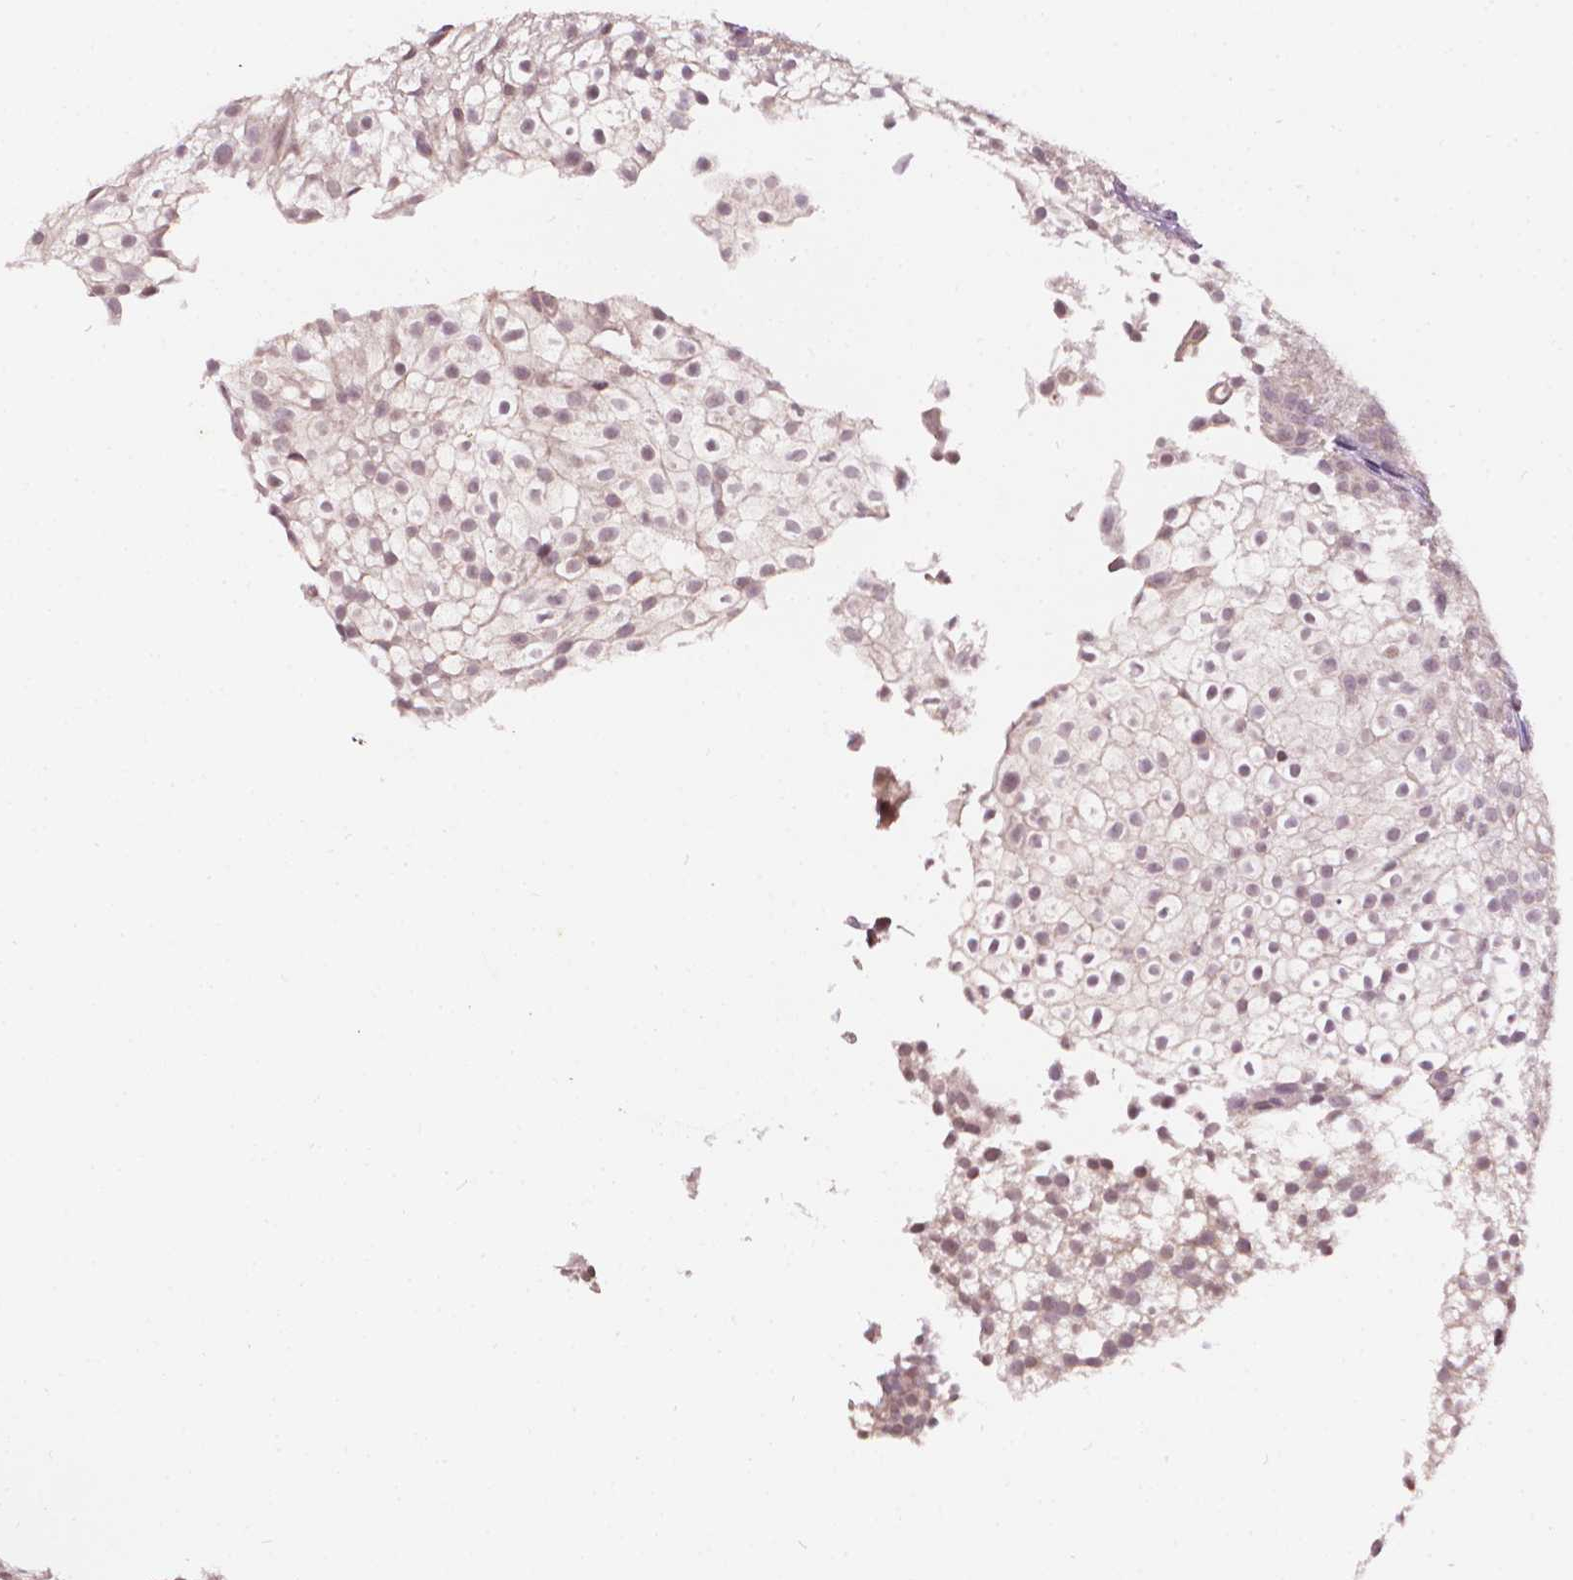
{"staining": {"intensity": "negative", "quantity": "none", "location": "none"}, "tissue": "urothelial cancer", "cell_type": "Tumor cells", "image_type": "cancer", "snomed": [{"axis": "morphology", "description": "Urothelial carcinoma, Low grade"}, {"axis": "topography", "description": "Urinary bladder"}], "caption": "Immunohistochemistry micrograph of urothelial cancer stained for a protein (brown), which displays no positivity in tumor cells.", "gene": "NOS1AP", "patient": {"sex": "male", "age": 70}}